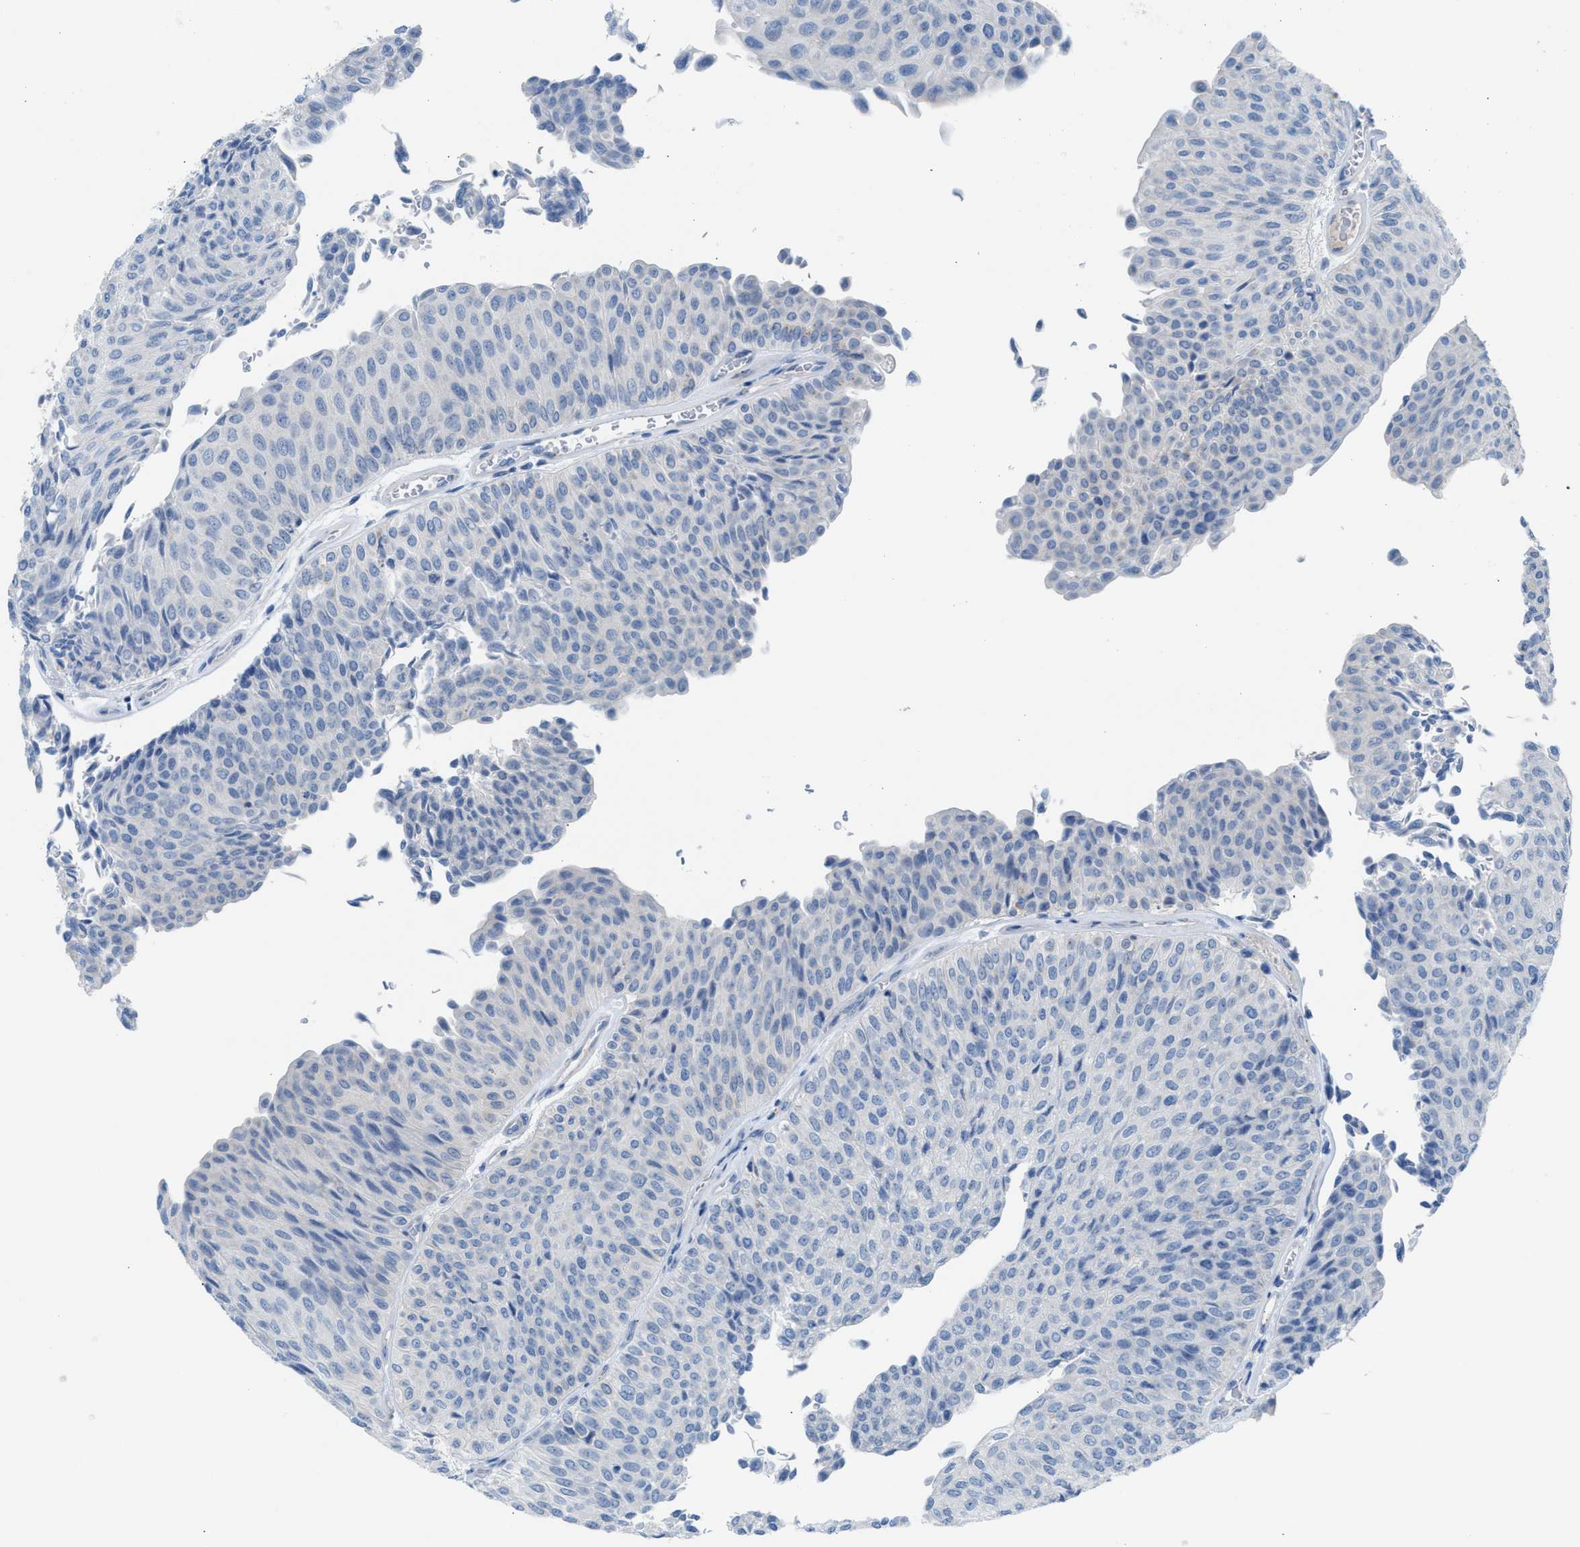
{"staining": {"intensity": "negative", "quantity": "none", "location": "none"}, "tissue": "urothelial cancer", "cell_type": "Tumor cells", "image_type": "cancer", "snomed": [{"axis": "morphology", "description": "Urothelial carcinoma, Low grade"}, {"axis": "topography", "description": "Urinary bladder"}], "caption": "Tumor cells are negative for brown protein staining in urothelial cancer.", "gene": "ASPA", "patient": {"sex": "male", "age": 78}}